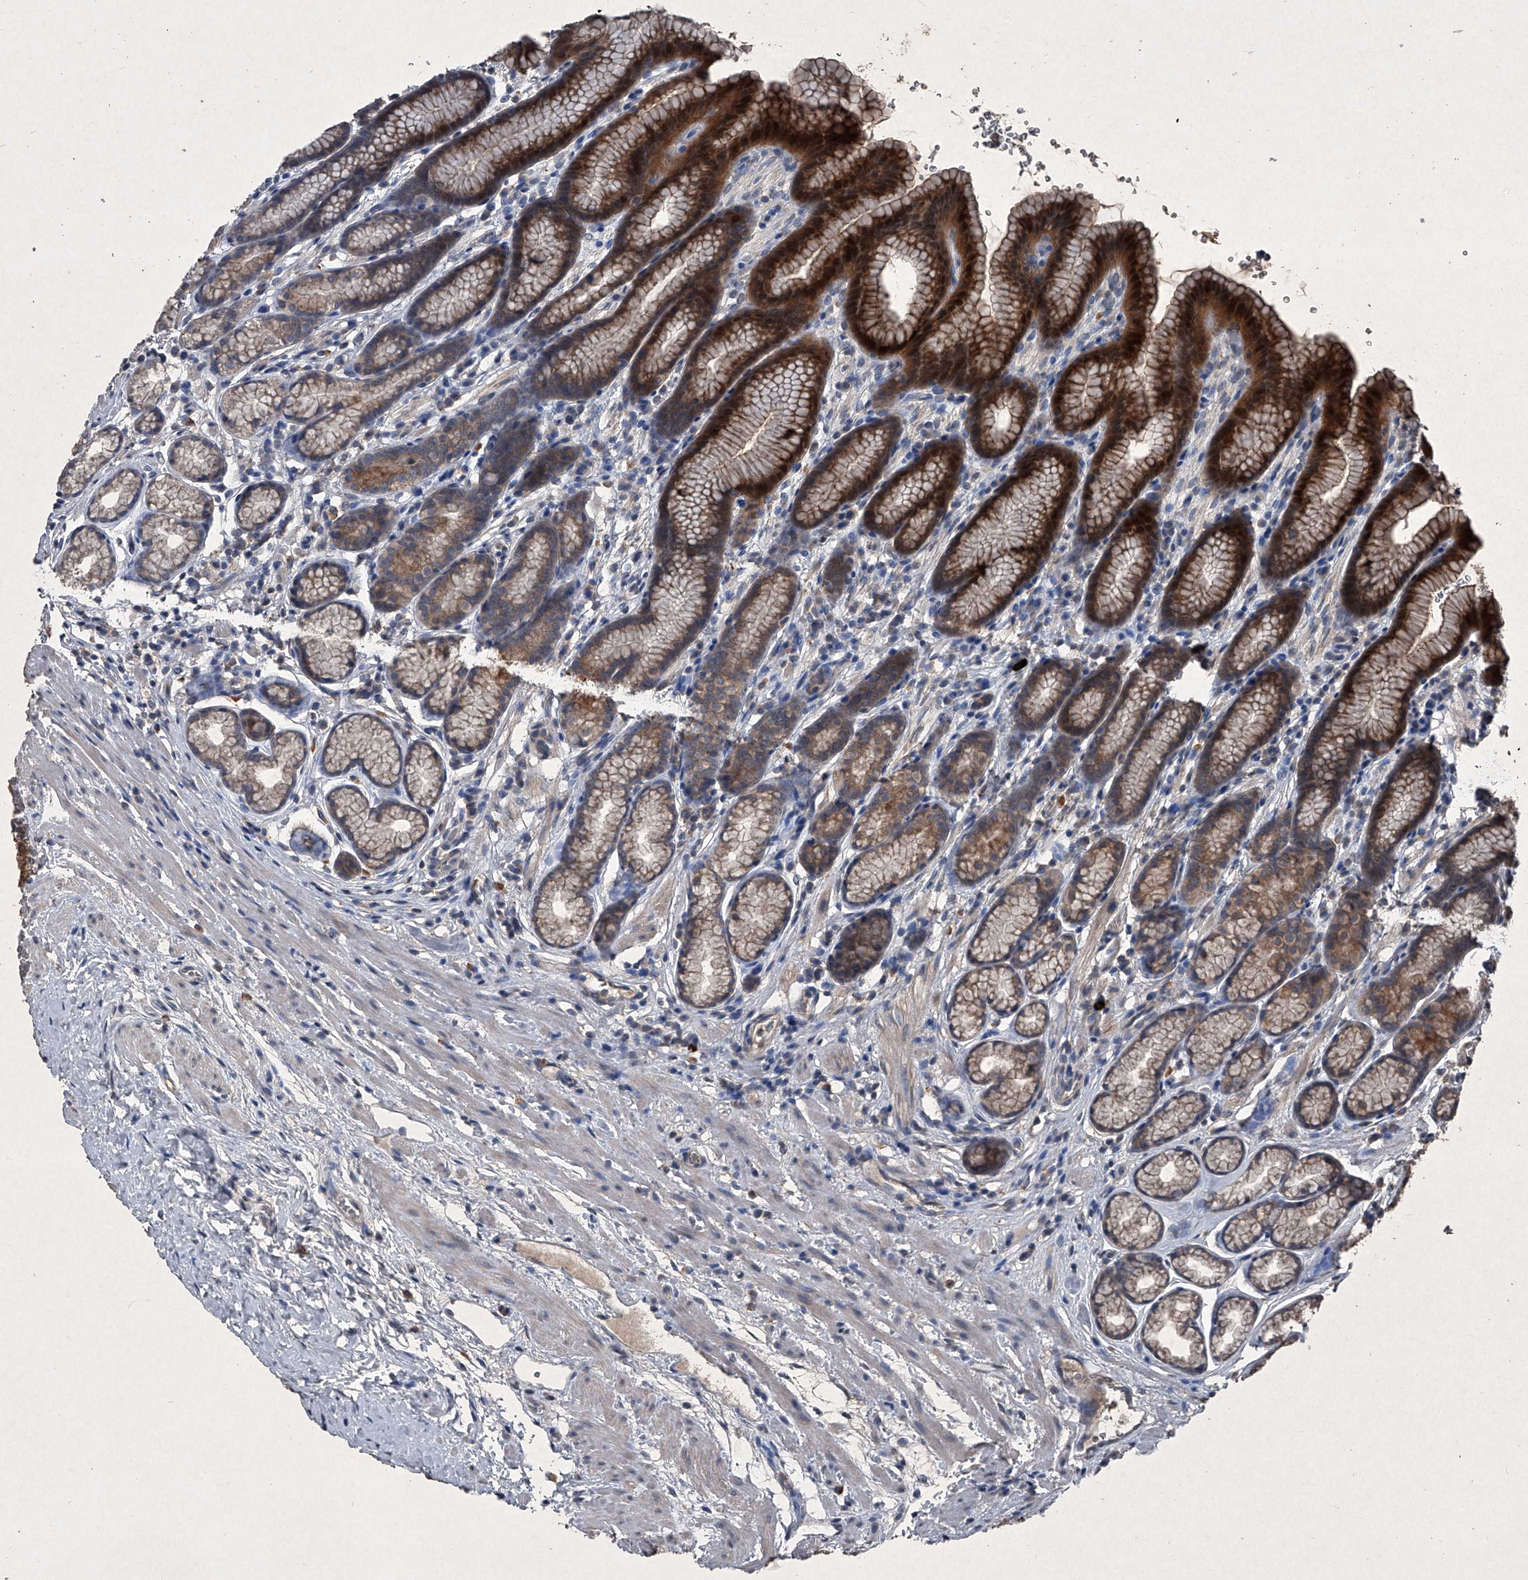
{"staining": {"intensity": "strong", "quantity": ">75%", "location": "cytoplasmic/membranous,nuclear"}, "tissue": "stomach", "cell_type": "Glandular cells", "image_type": "normal", "snomed": [{"axis": "morphology", "description": "Normal tissue, NOS"}, {"axis": "topography", "description": "Stomach"}], "caption": "An image of stomach stained for a protein reveals strong cytoplasmic/membranous,nuclear brown staining in glandular cells.", "gene": "MAPKAP1", "patient": {"sex": "male", "age": 42}}